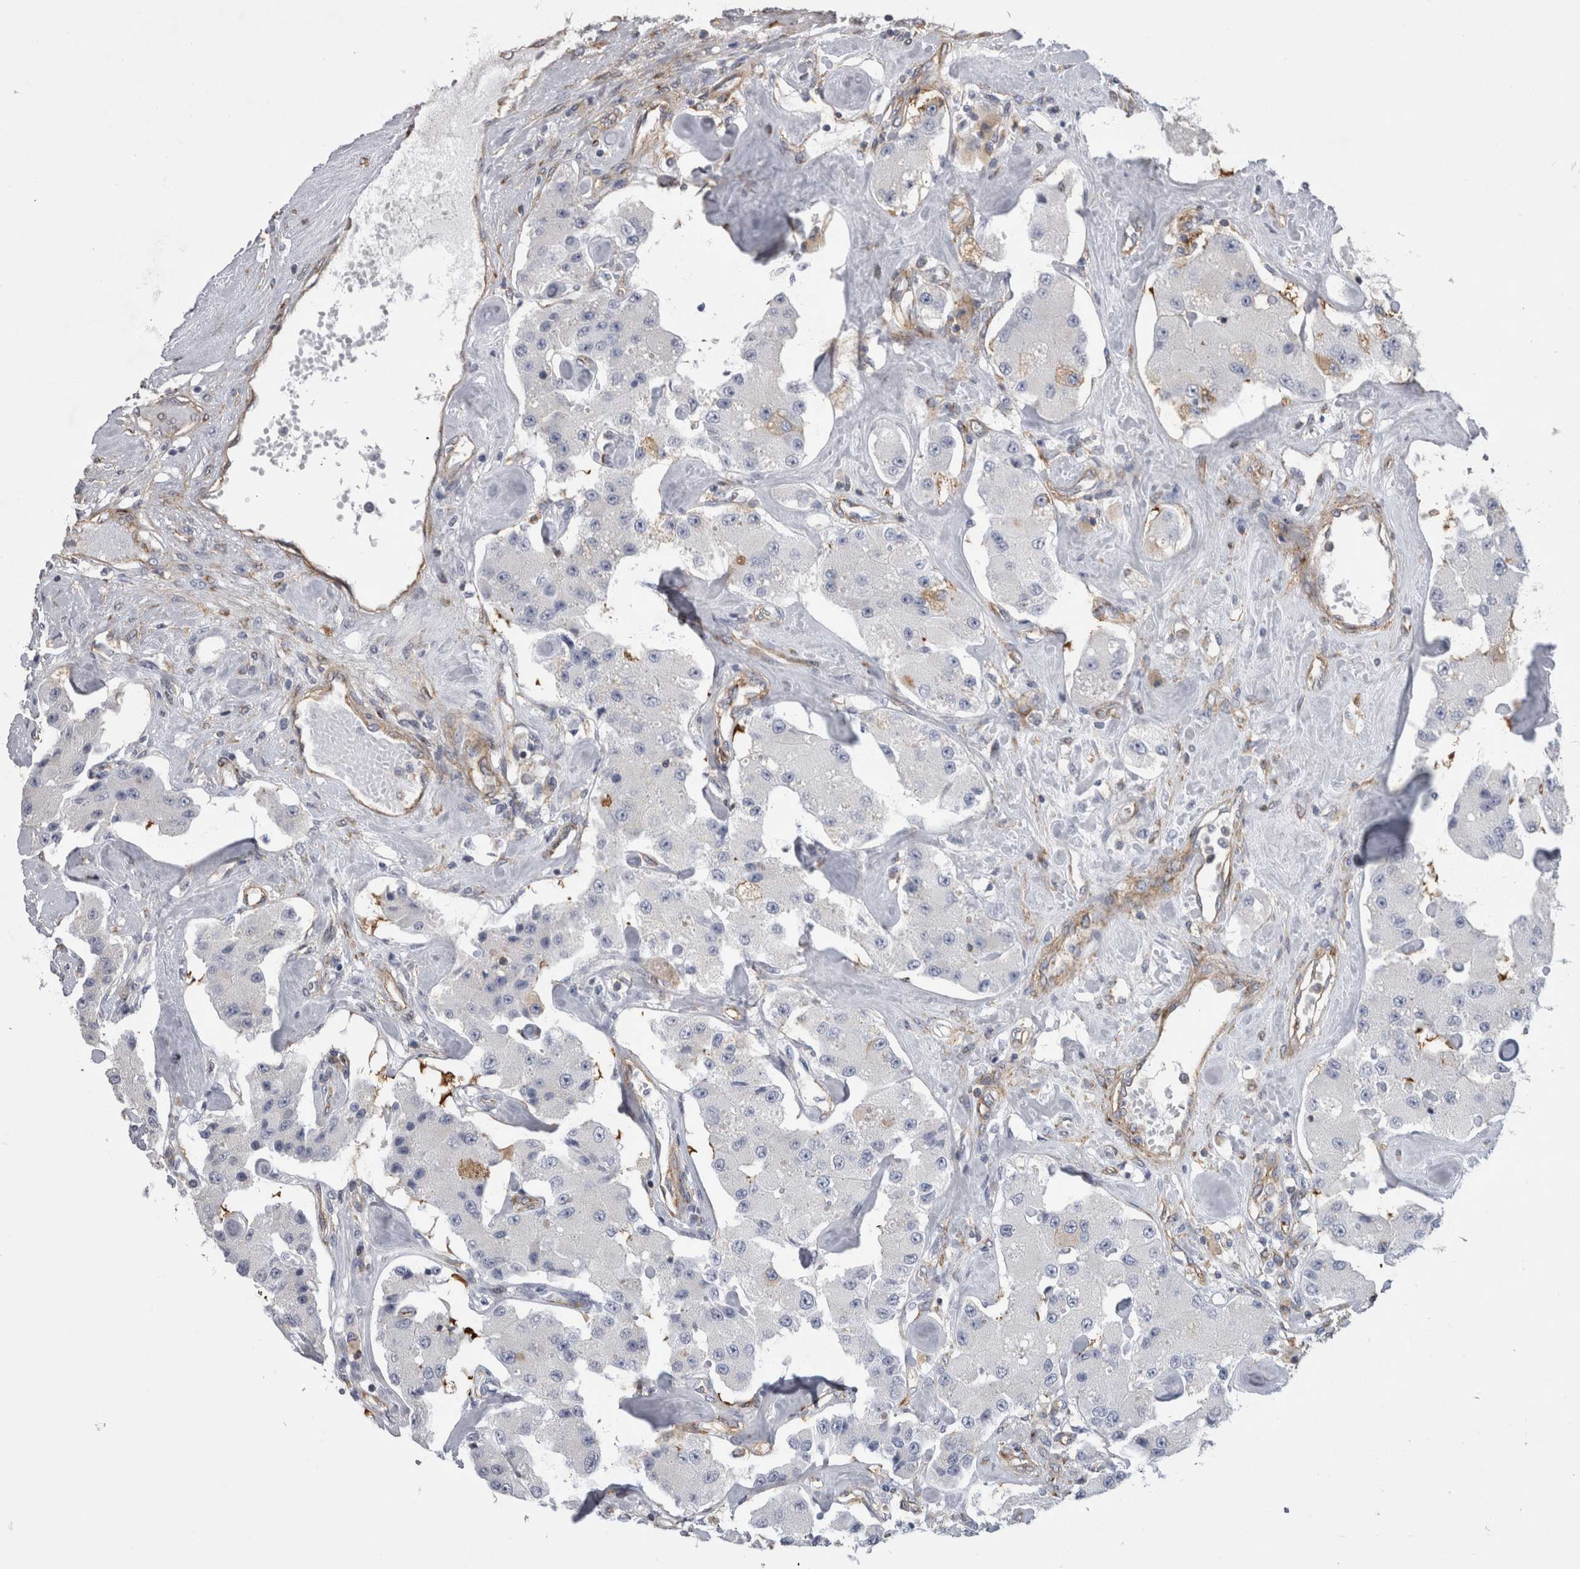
{"staining": {"intensity": "negative", "quantity": "none", "location": "none"}, "tissue": "carcinoid", "cell_type": "Tumor cells", "image_type": "cancer", "snomed": [{"axis": "morphology", "description": "Carcinoid, malignant, NOS"}, {"axis": "topography", "description": "Pancreas"}], "caption": "Image shows no protein staining in tumor cells of malignant carcinoid tissue.", "gene": "ATXN3", "patient": {"sex": "male", "age": 41}}